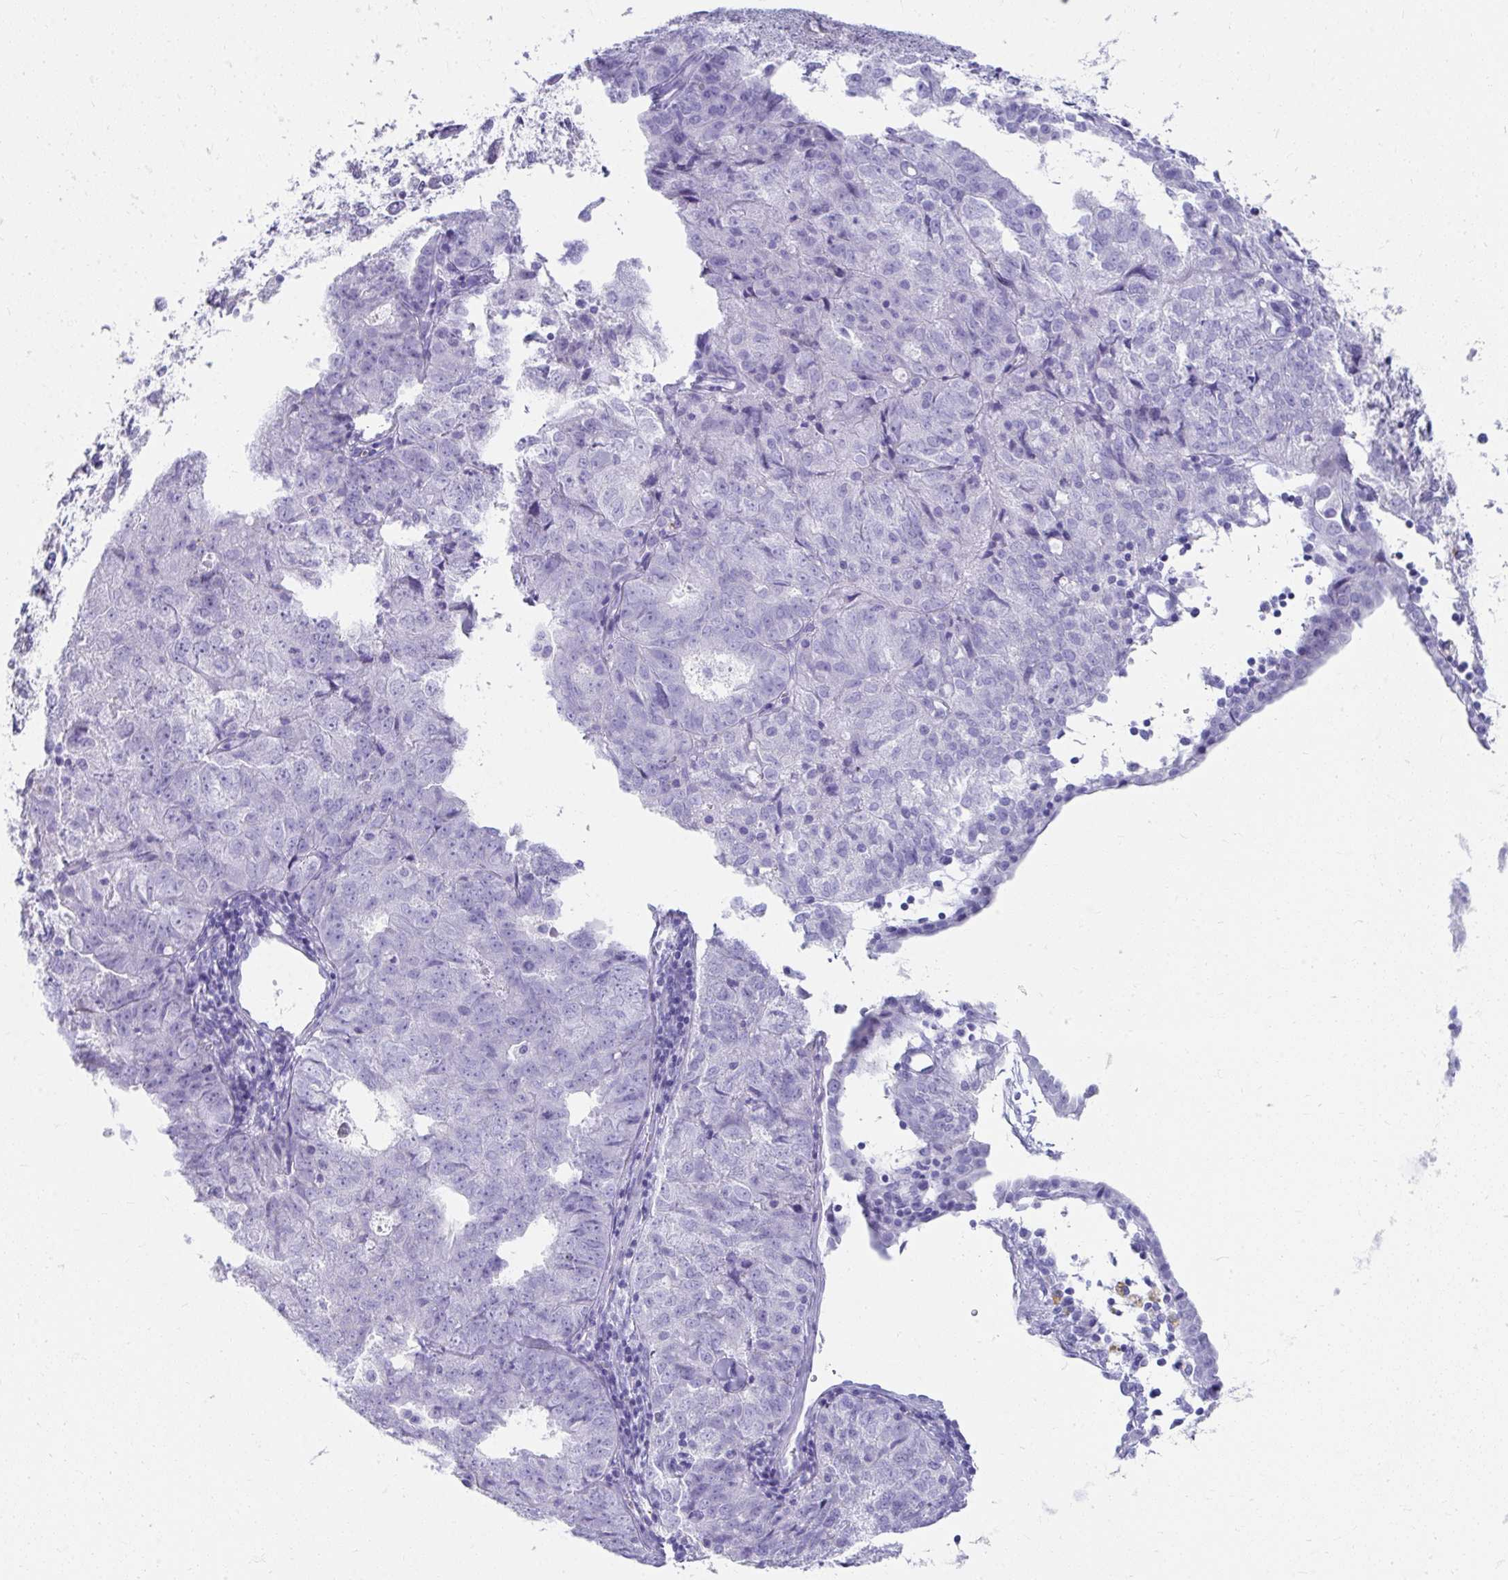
{"staining": {"intensity": "negative", "quantity": "none", "location": "none"}, "tissue": "endometrial cancer", "cell_type": "Tumor cells", "image_type": "cancer", "snomed": [{"axis": "morphology", "description": "Adenocarcinoma, NOS"}, {"axis": "topography", "description": "Endometrium"}], "caption": "Histopathology image shows no significant protein positivity in tumor cells of adenocarcinoma (endometrial).", "gene": "SEC14L3", "patient": {"sex": "female", "age": 61}}